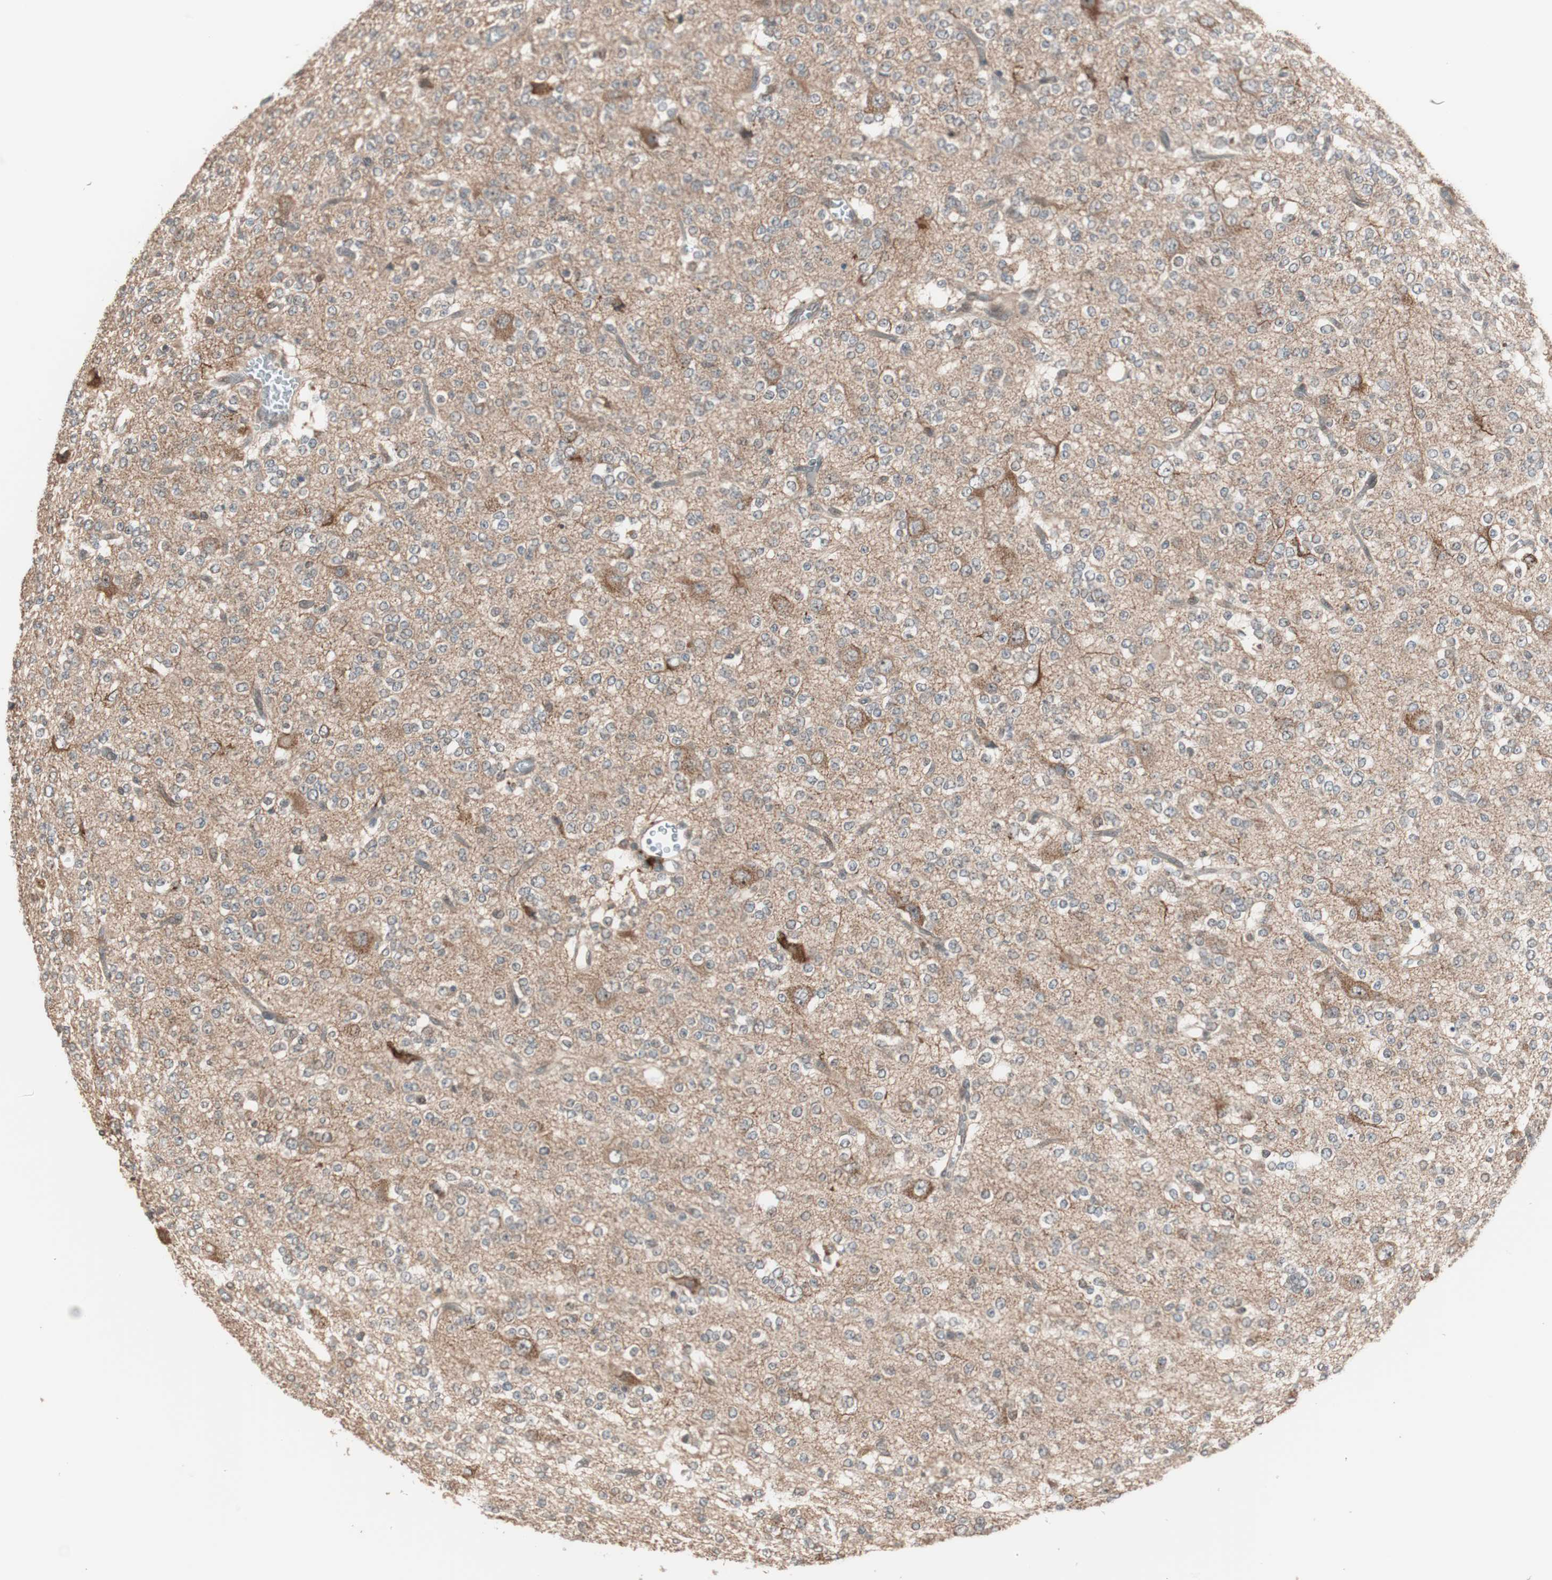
{"staining": {"intensity": "moderate", "quantity": ">75%", "location": "cytoplasmic/membranous"}, "tissue": "glioma", "cell_type": "Tumor cells", "image_type": "cancer", "snomed": [{"axis": "morphology", "description": "Glioma, malignant, Low grade"}, {"axis": "topography", "description": "Brain"}], "caption": "Immunohistochemical staining of glioma displays medium levels of moderate cytoplasmic/membranous expression in approximately >75% of tumor cells.", "gene": "FBXO5", "patient": {"sex": "male", "age": 38}}